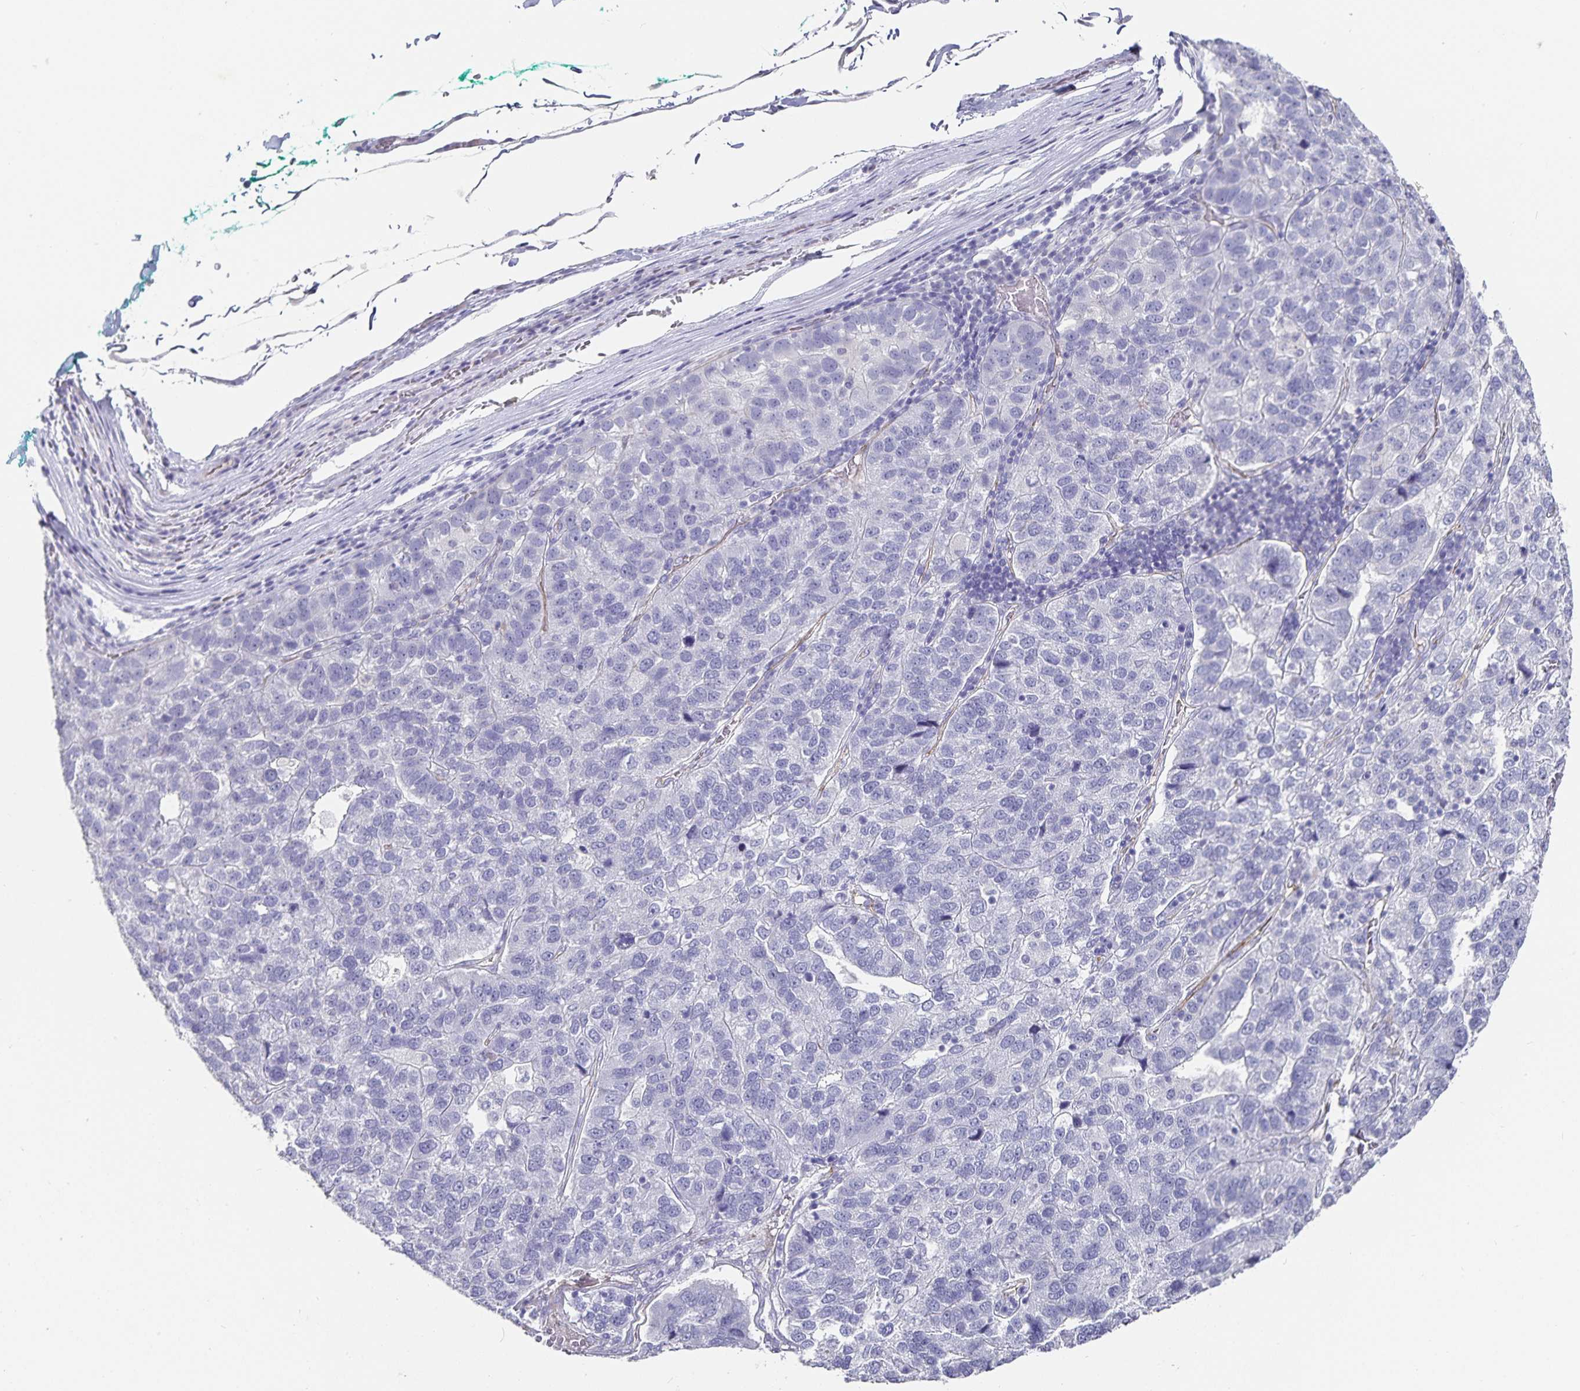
{"staining": {"intensity": "negative", "quantity": "none", "location": "none"}, "tissue": "pancreatic cancer", "cell_type": "Tumor cells", "image_type": "cancer", "snomed": [{"axis": "morphology", "description": "Adenocarcinoma, NOS"}, {"axis": "topography", "description": "Pancreas"}], "caption": "Tumor cells are negative for brown protein staining in pancreatic cancer.", "gene": "PODXL", "patient": {"sex": "female", "age": 61}}